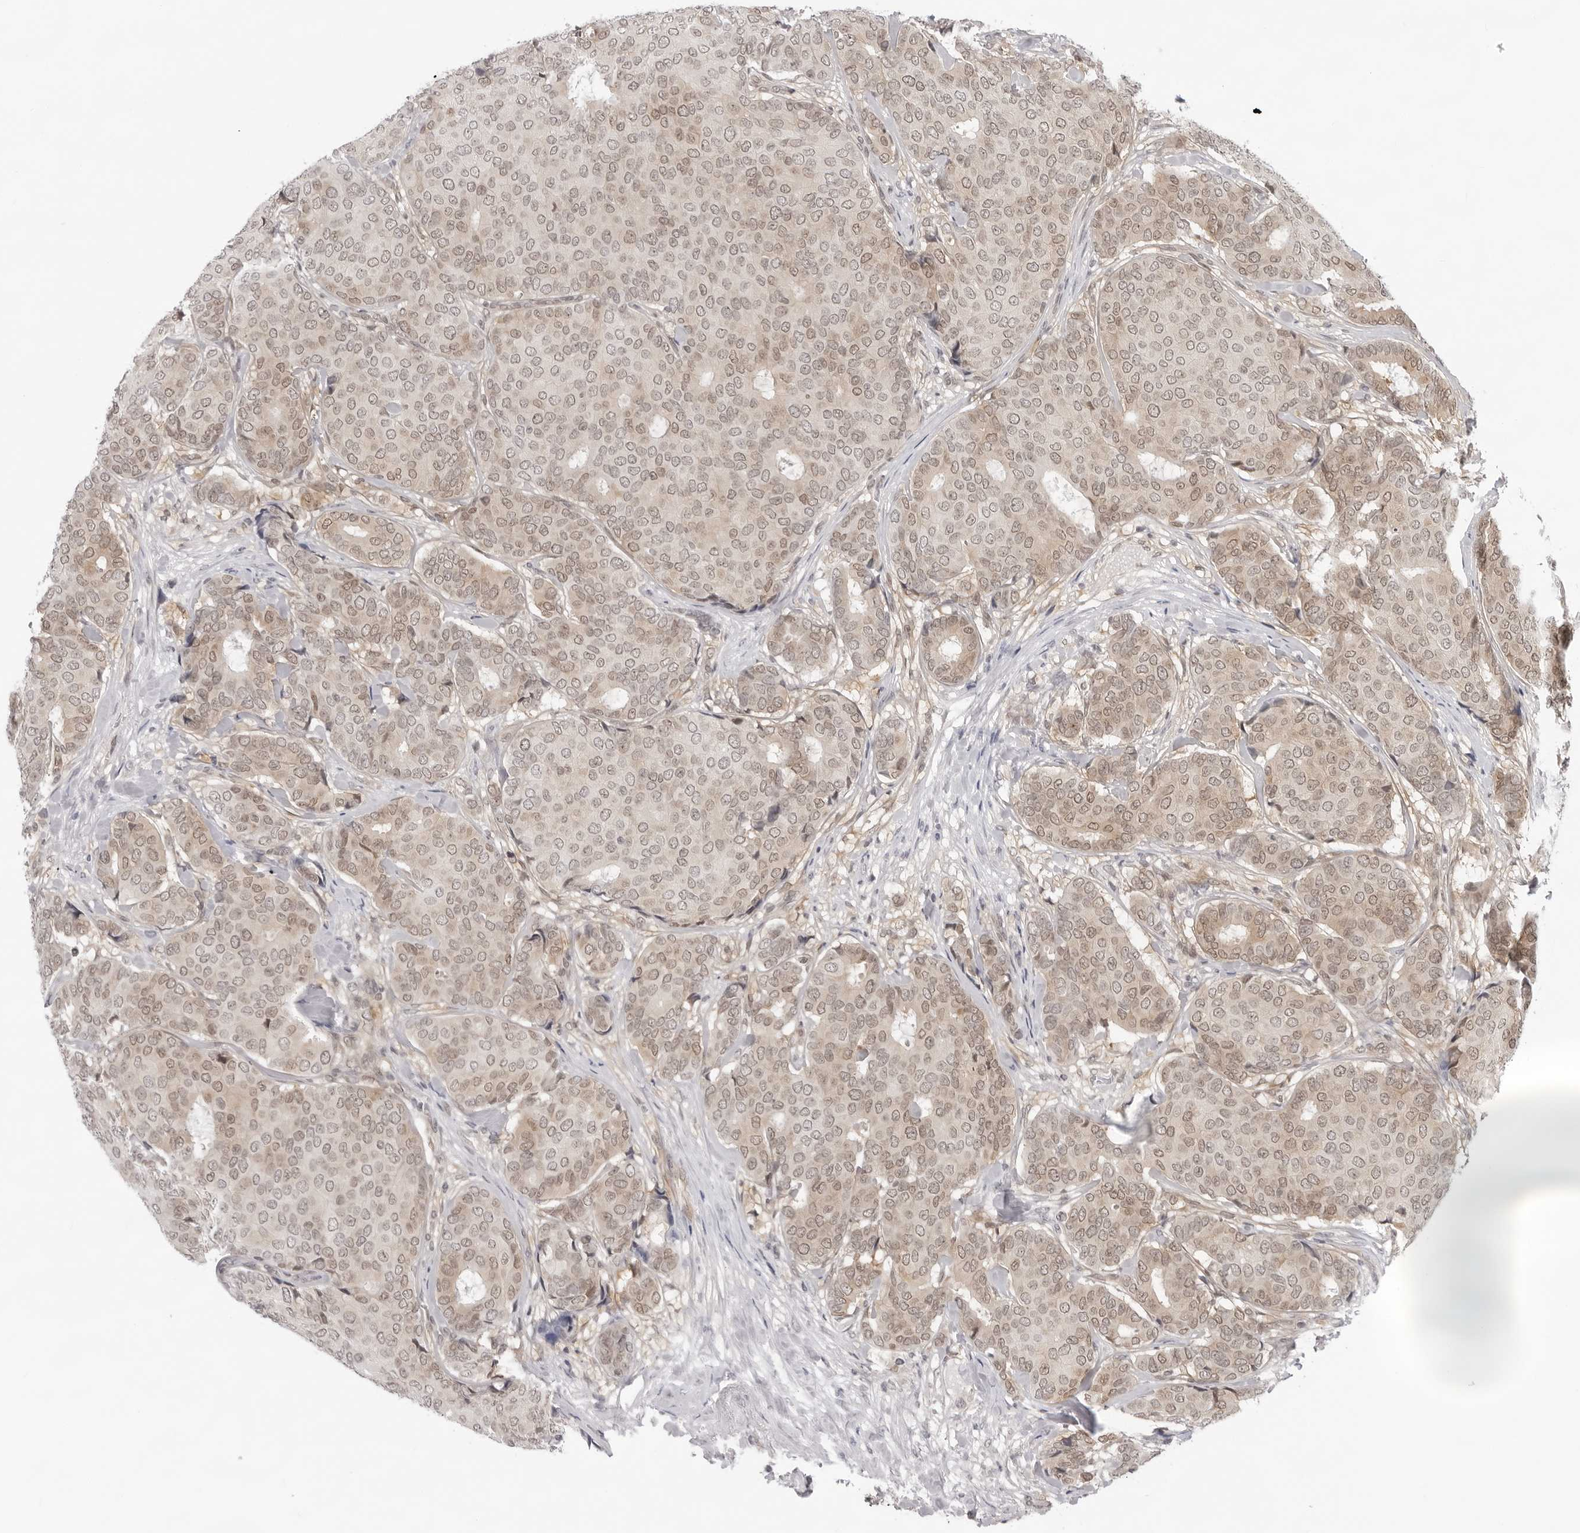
{"staining": {"intensity": "weak", "quantity": ">75%", "location": "cytoplasmic/membranous"}, "tissue": "breast cancer", "cell_type": "Tumor cells", "image_type": "cancer", "snomed": [{"axis": "morphology", "description": "Duct carcinoma"}, {"axis": "topography", "description": "Breast"}], "caption": "Breast cancer (intraductal carcinoma) stained with immunohistochemistry shows weak cytoplasmic/membranous positivity in approximately >75% of tumor cells.", "gene": "CASP7", "patient": {"sex": "female", "age": 75}}